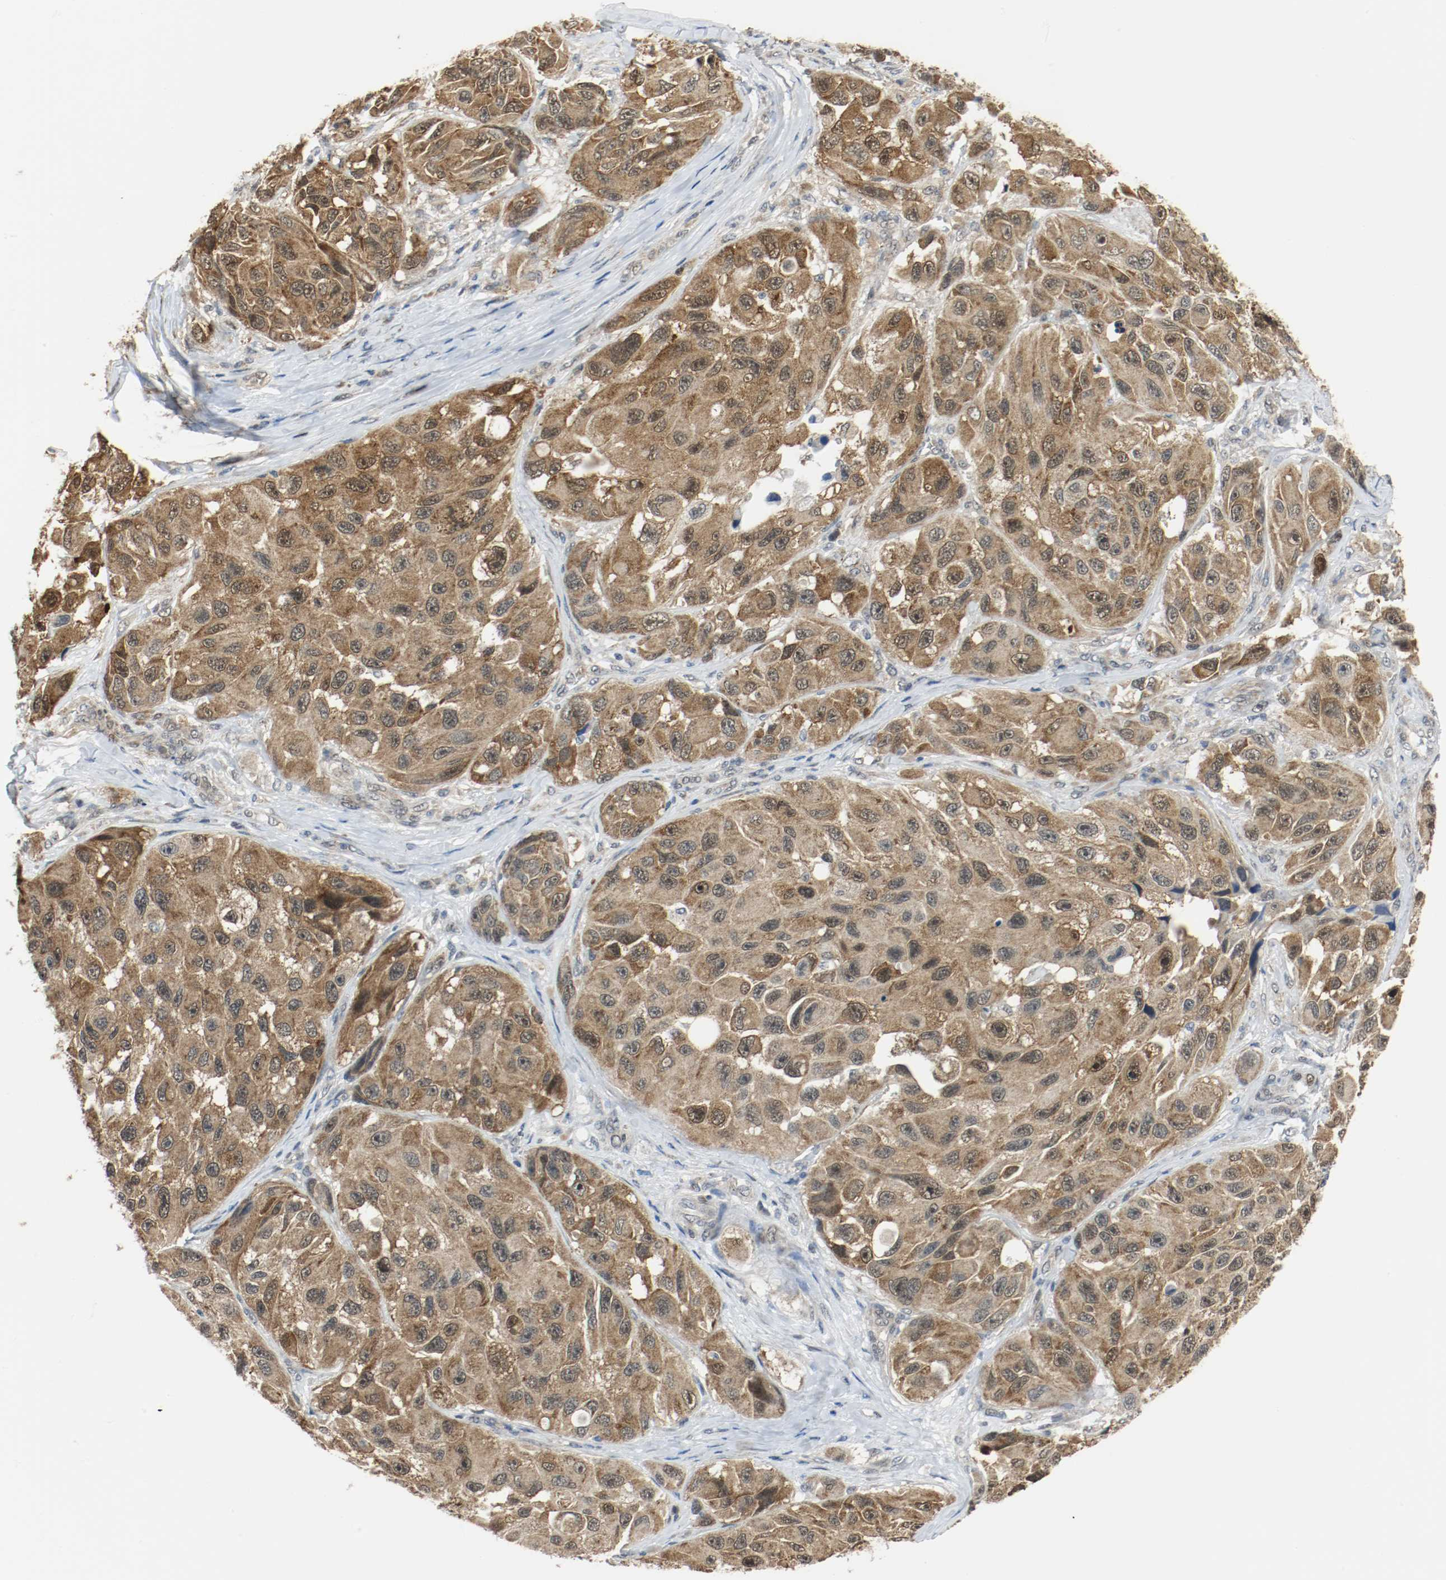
{"staining": {"intensity": "moderate", "quantity": ">75%", "location": "cytoplasmic/membranous,nuclear"}, "tissue": "melanoma", "cell_type": "Tumor cells", "image_type": "cancer", "snomed": [{"axis": "morphology", "description": "Malignant melanoma, NOS"}, {"axis": "topography", "description": "Skin"}], "caption": "Protein expression analysis of human melanoma reveals moderate cytoplasmic/membranous and nuclear staining in about >75% of tumor cells.", "gene": "PPME1", "patient": {"sex": "female", "age": 73}}